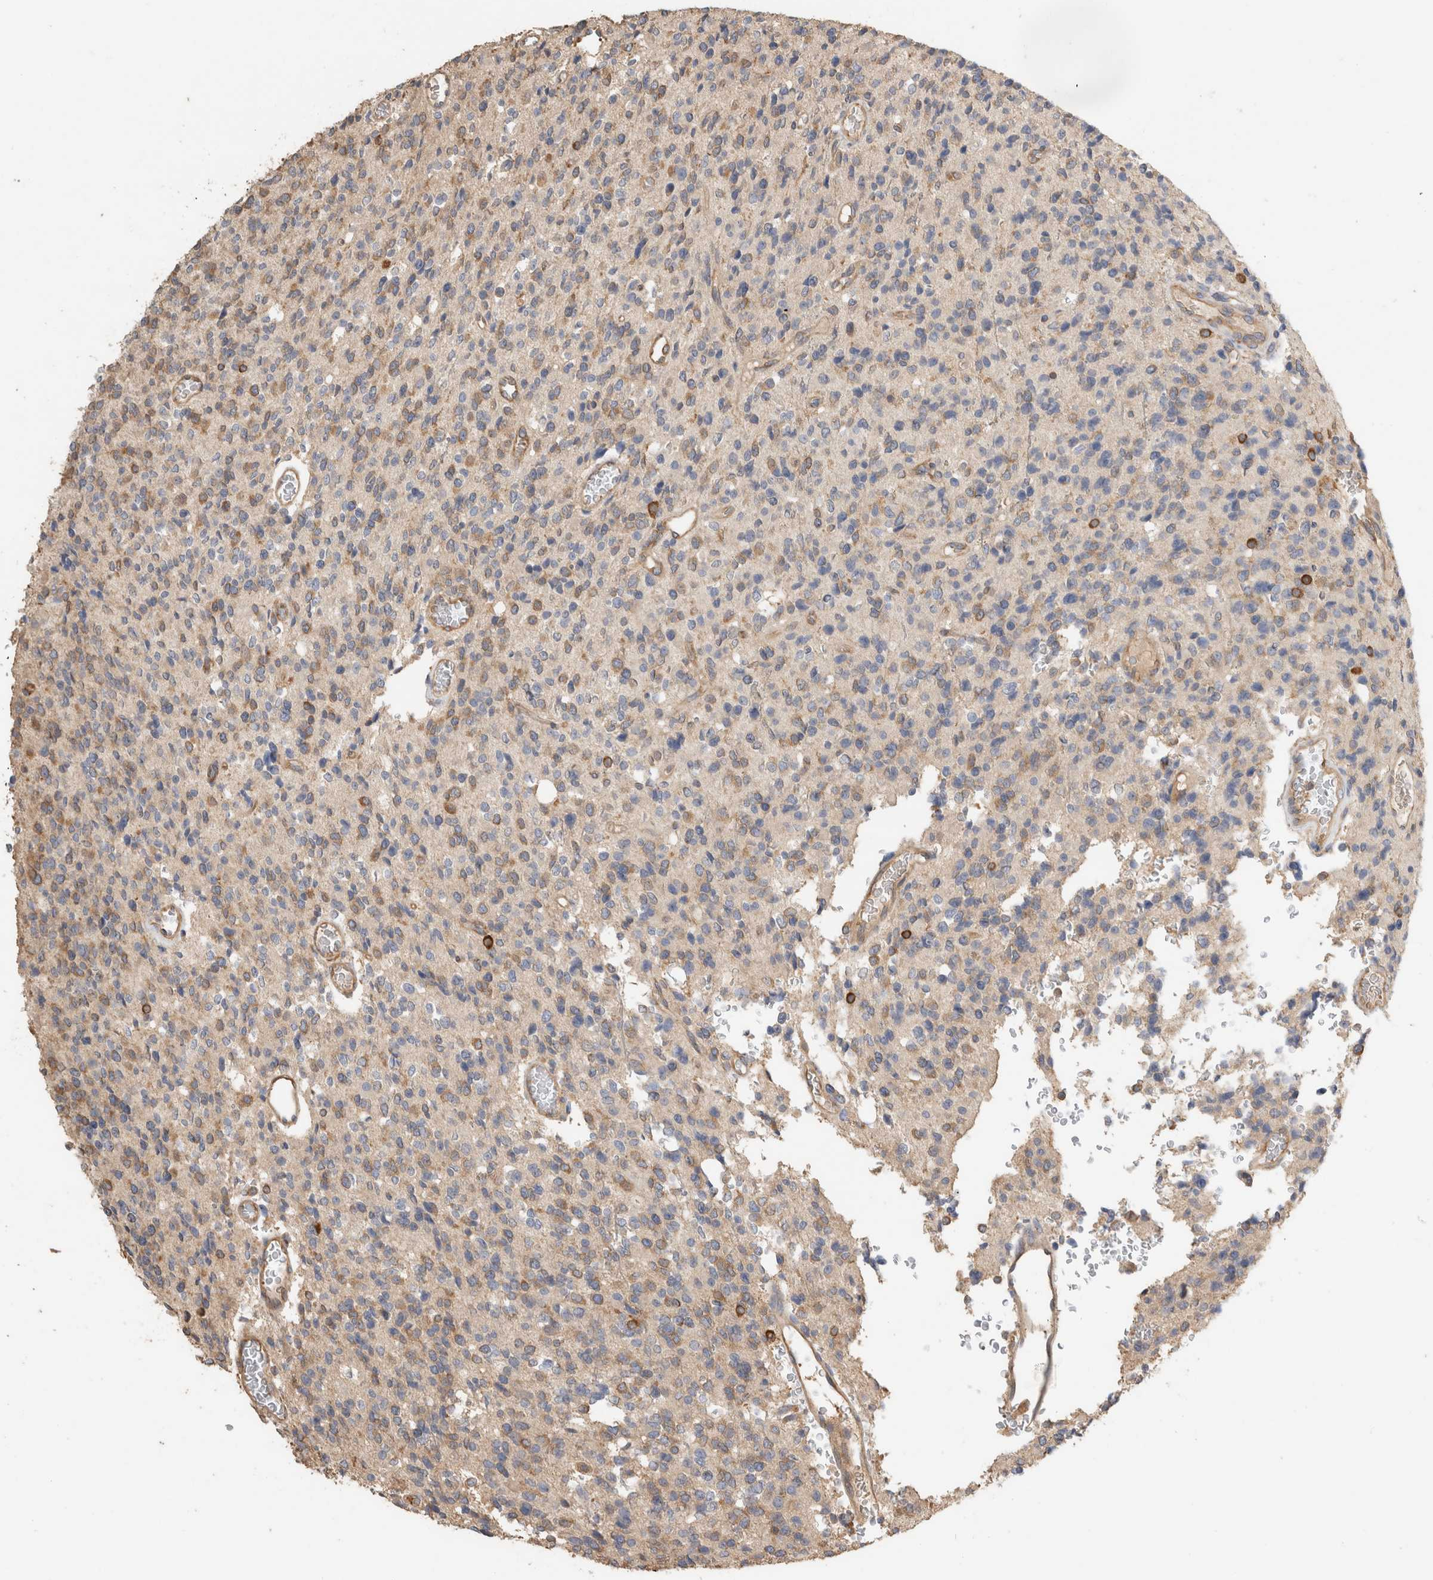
{"staining": {"intensity": "weak", "quantity": "25%-75%", "location": "cytoplasmic/membranous"}, "tissue": "glioma", "cell_type": "Tumor cells", "image_type": "cancer", "snomed": [{"axis": "morphology", "description": "Glioma, malignant, High grade"}, {"axis": "topography", "description": "Brain"}], "caption": "Human malignant glioma (high-grade) stained with a protein marker reveals weak staining in tumor cells.", "gene": "EIF4G3", "patient": {"sex": "male", "age": 34}}